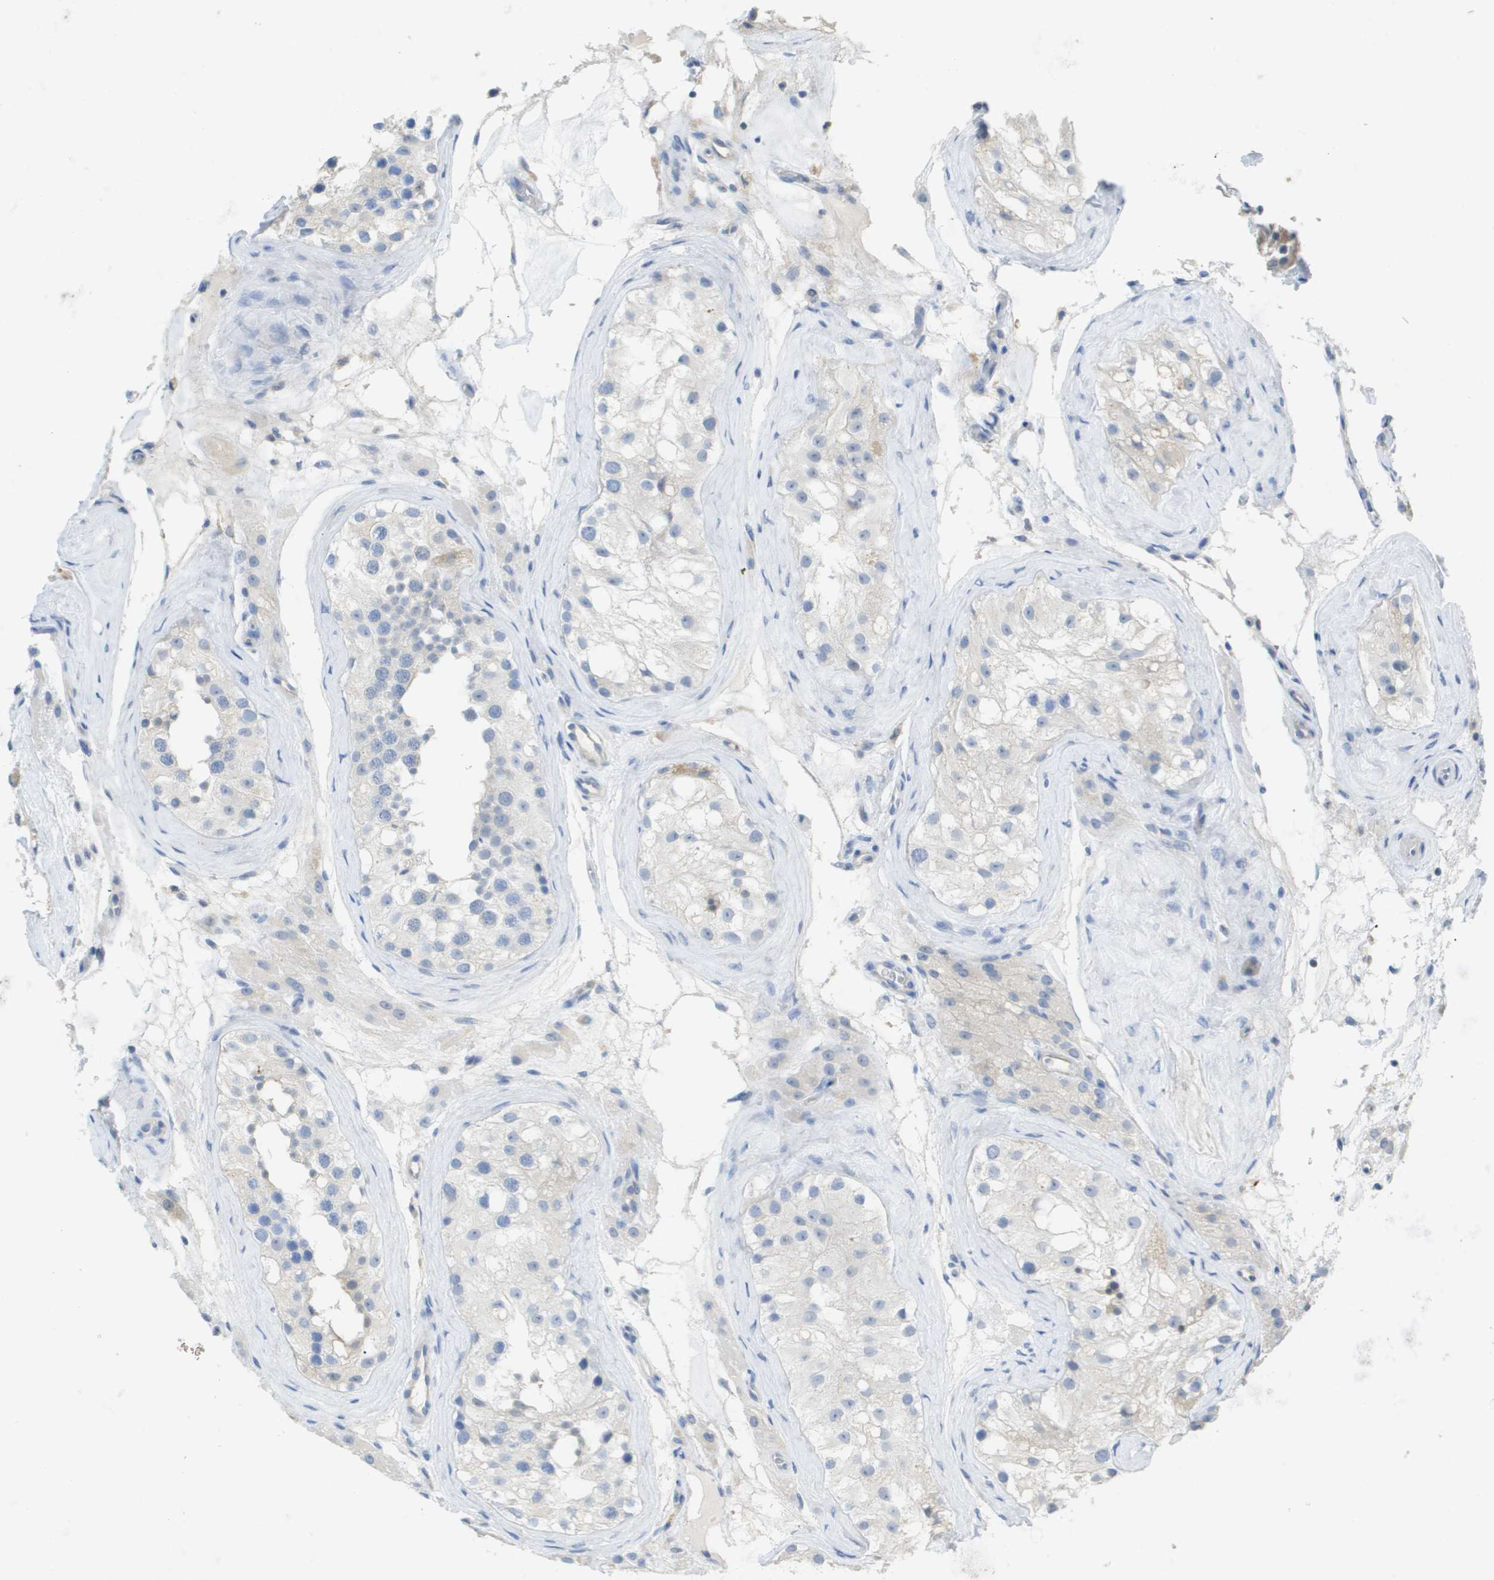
{"staining": {"intensity": "negative", "quantity": "none", "location": "none"}, "tissue": "testis", "cell_type": "Cells in seminiferous ducts", "image_type": "normal", "snomed": [{"axis": "morphology", "description": "Normal tissue, NOS"}, {"axis": "morphology", "description": "Seminoma, NOS"}, {"axis": "topography", "description": "Testis"}], "caption": "Immunohistochemistry (IHC) of unremarkable testis reveals no staining in cells in seminiferous ducts. Nuclei are stained in blue.", "gene": "MYL3", "patient": {"sex": "male", "age": 71}}